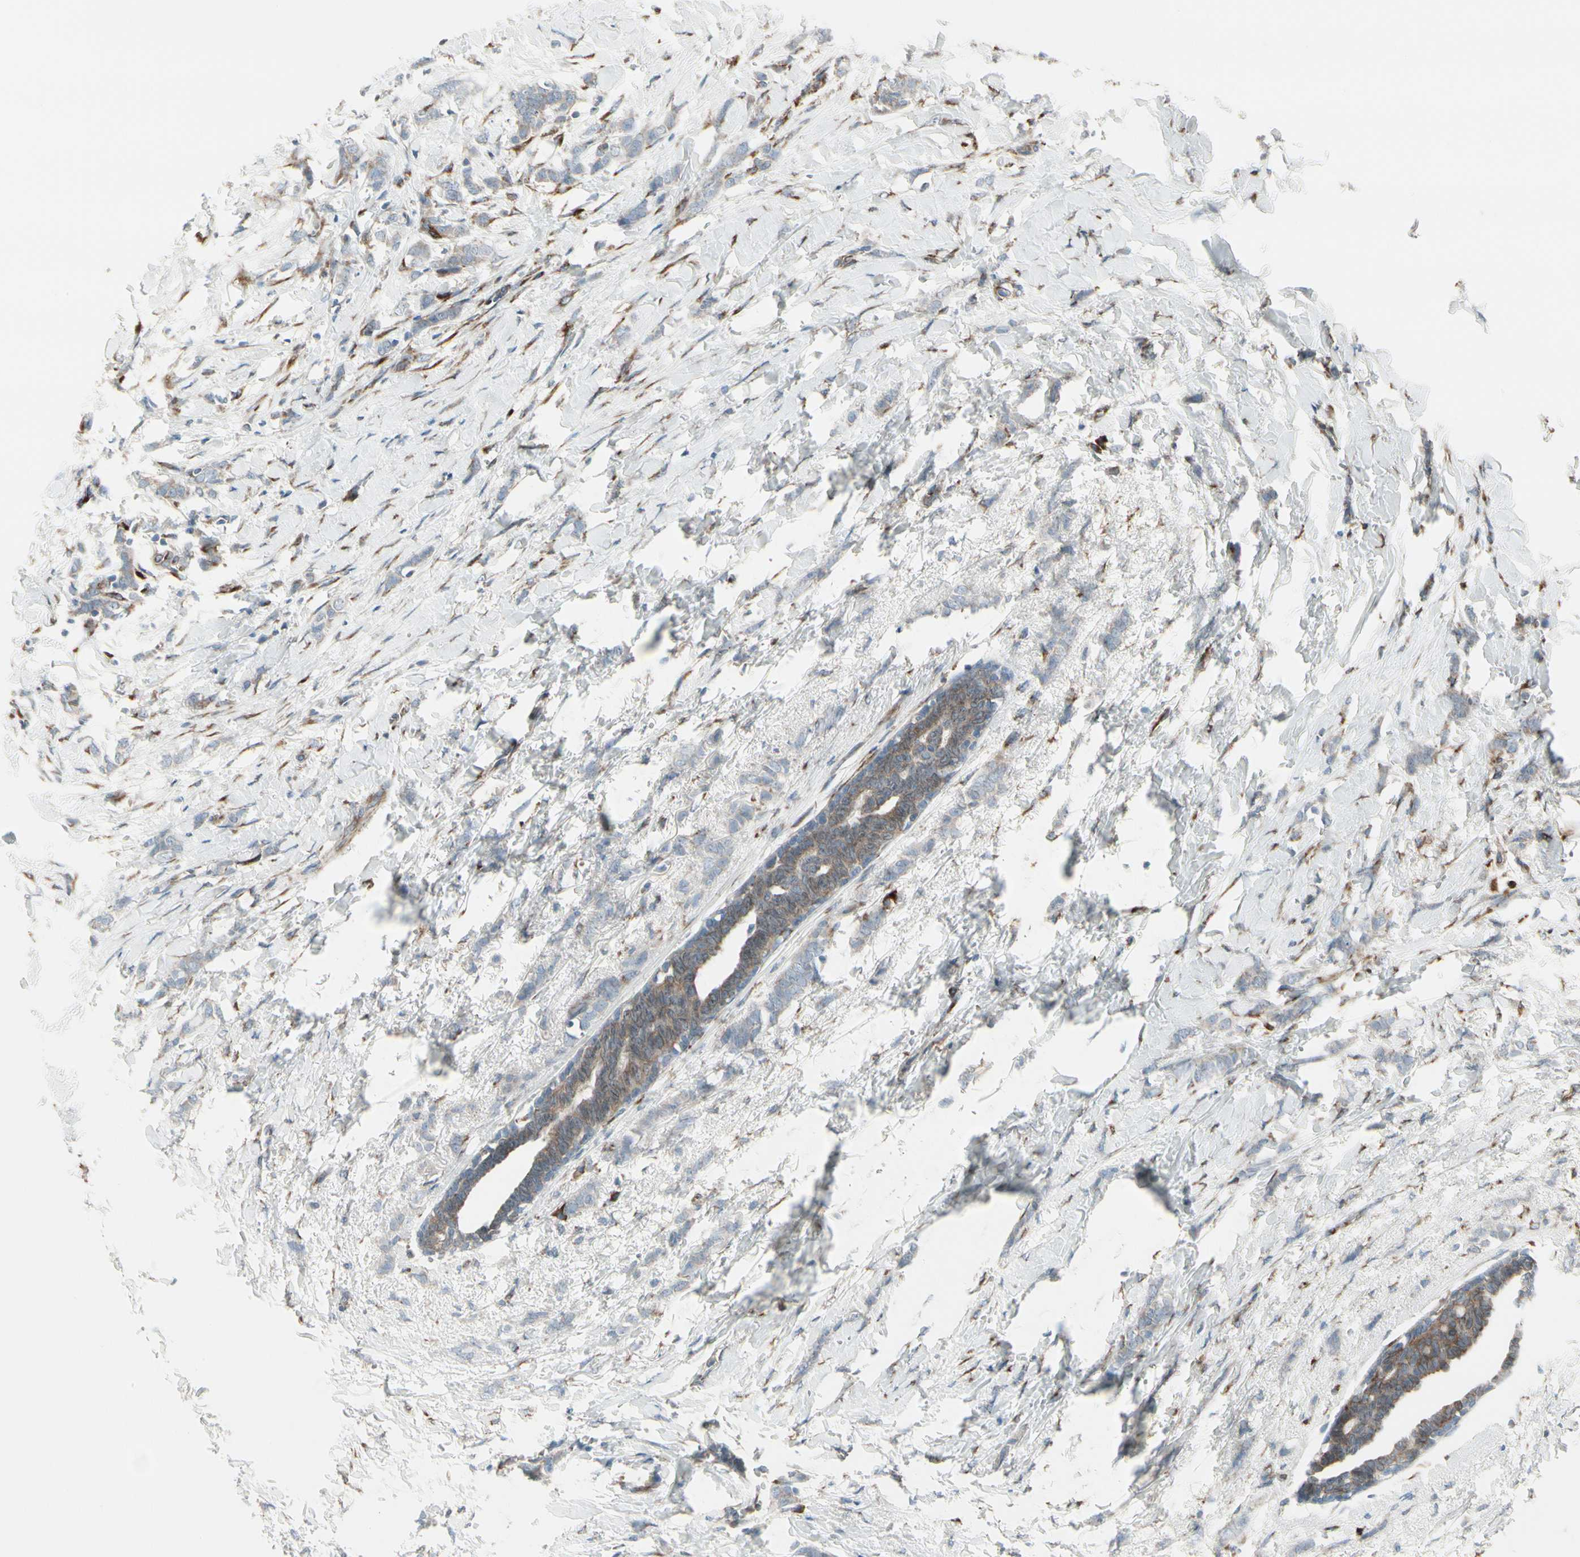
{"staining": {"intensity": "weak", "quantity": "<25%", "location": "cytoplasmic/membranous"}, "tissue": "breast cancer", "cell_type": "Tumor cells", "image_type": "cancer", "snomed": [{"axis": "morphology", "description": "Lobular carcinoma, in situ"}, {"axis": "morphology", "description": "Lobular carcinoma"}, {"axis": "topography", "description": "Breast"}], "caption": "This is a micrograph of IHC staining of lobular carcinoma in situ (breast), which shows no expression in tumor cells. The staining was performed using DAB to visualize the protein expression in brown, while the nuclei were stained in blue with hematoxylin (Magnification: 20x).", "gene": "FNDC3A", "patient": {"sex": "female", "age": 41}}